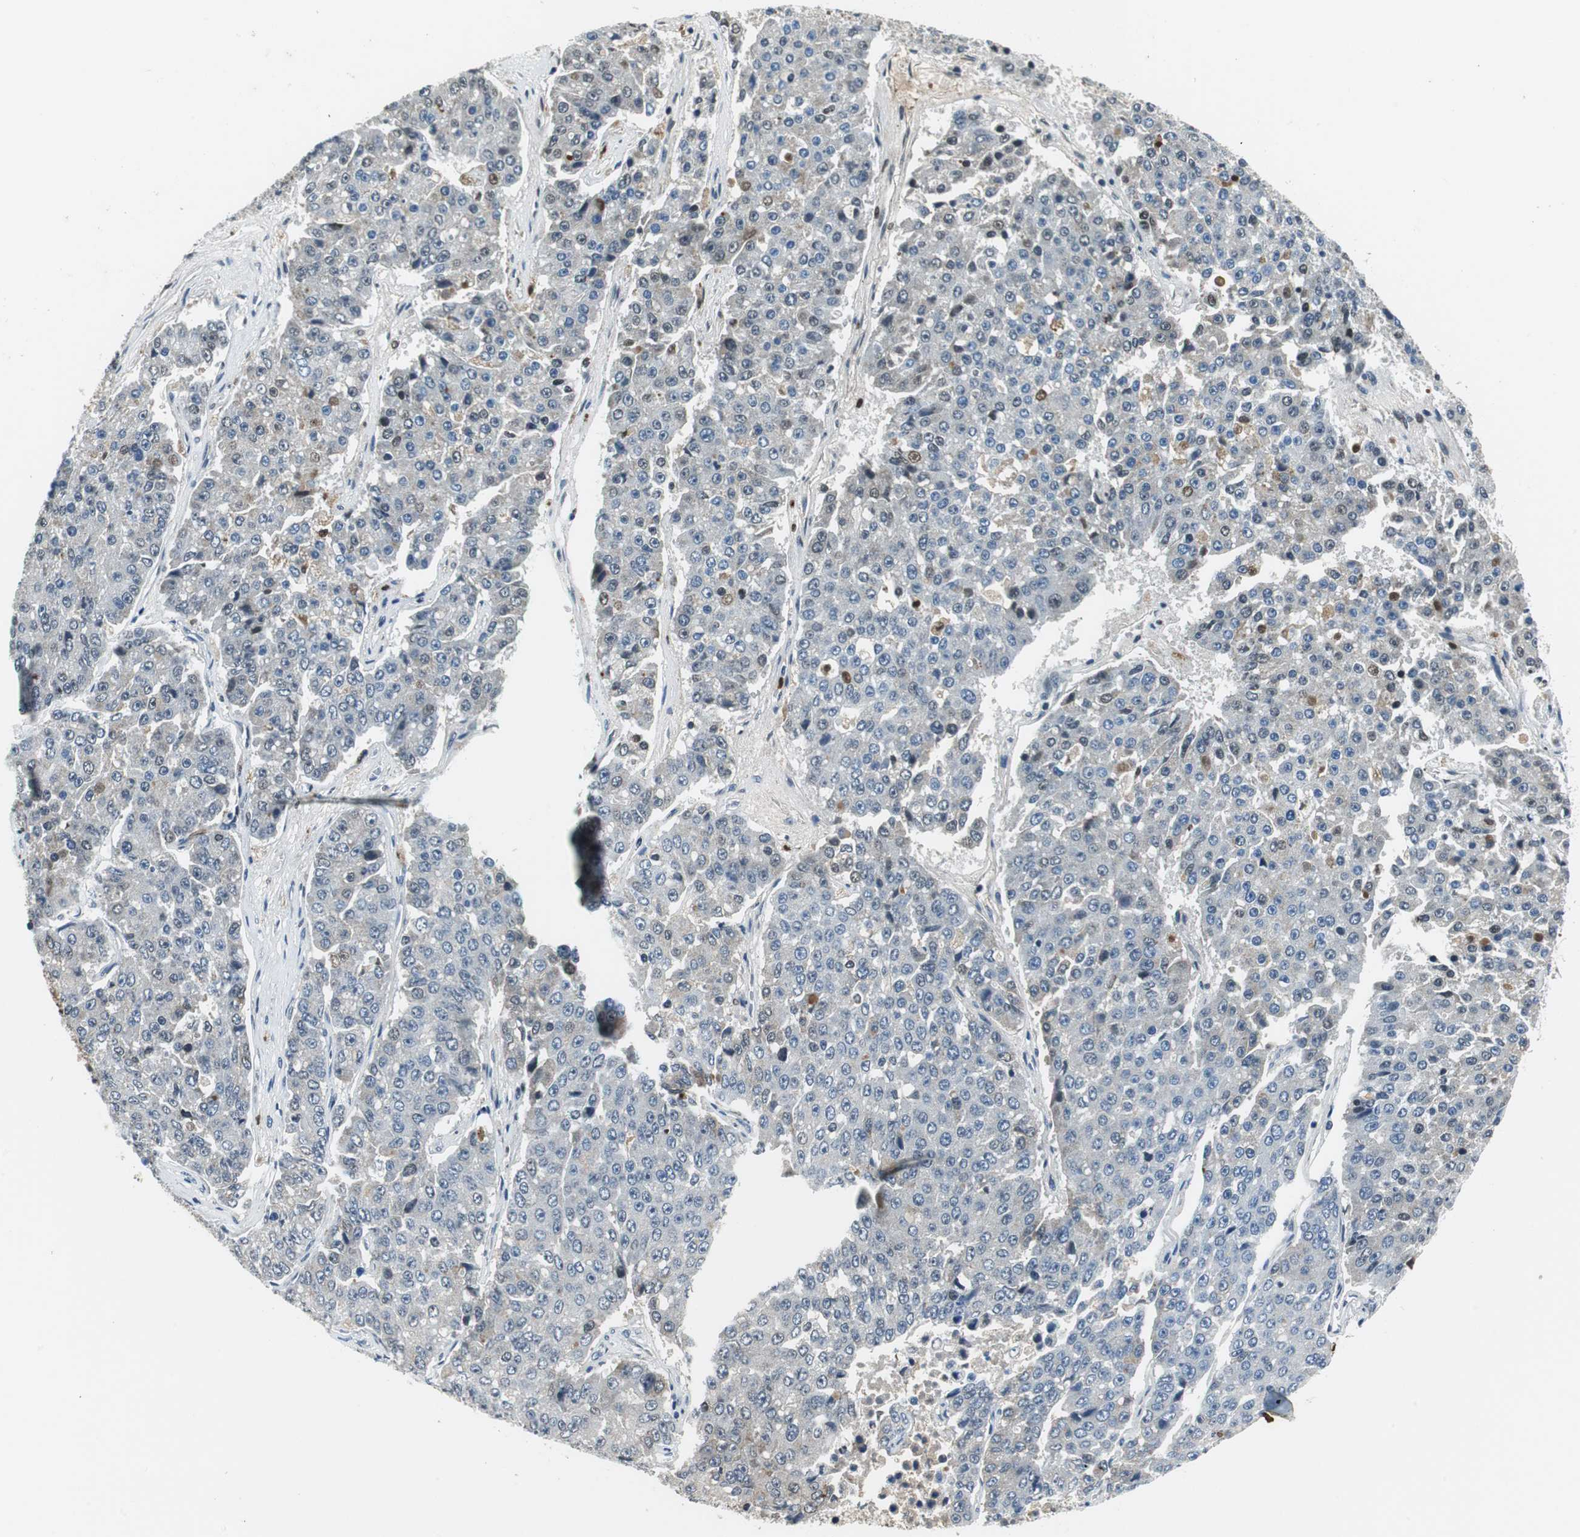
{"staining": {"intensity": "weak", "quantity": "<25%", "location": "nuclear"}, "tissue": "pancreatic cancer", "cell_type": "Tumor cells", "image_type": "cancer", "snomed": [{"axis": "morphology", "description": "Adenocarcinoma, NOS"}, {"axis": "topography", "description": "Pancreas"}], "caption": "This is an immunohistochemistry (IHC) photomicrograph of pancreatic cancer (adenocarcinoma). There is no positivity in tumor cells.", "gene": "ORM1", "patient": {"sex": "male", "age": 50}}